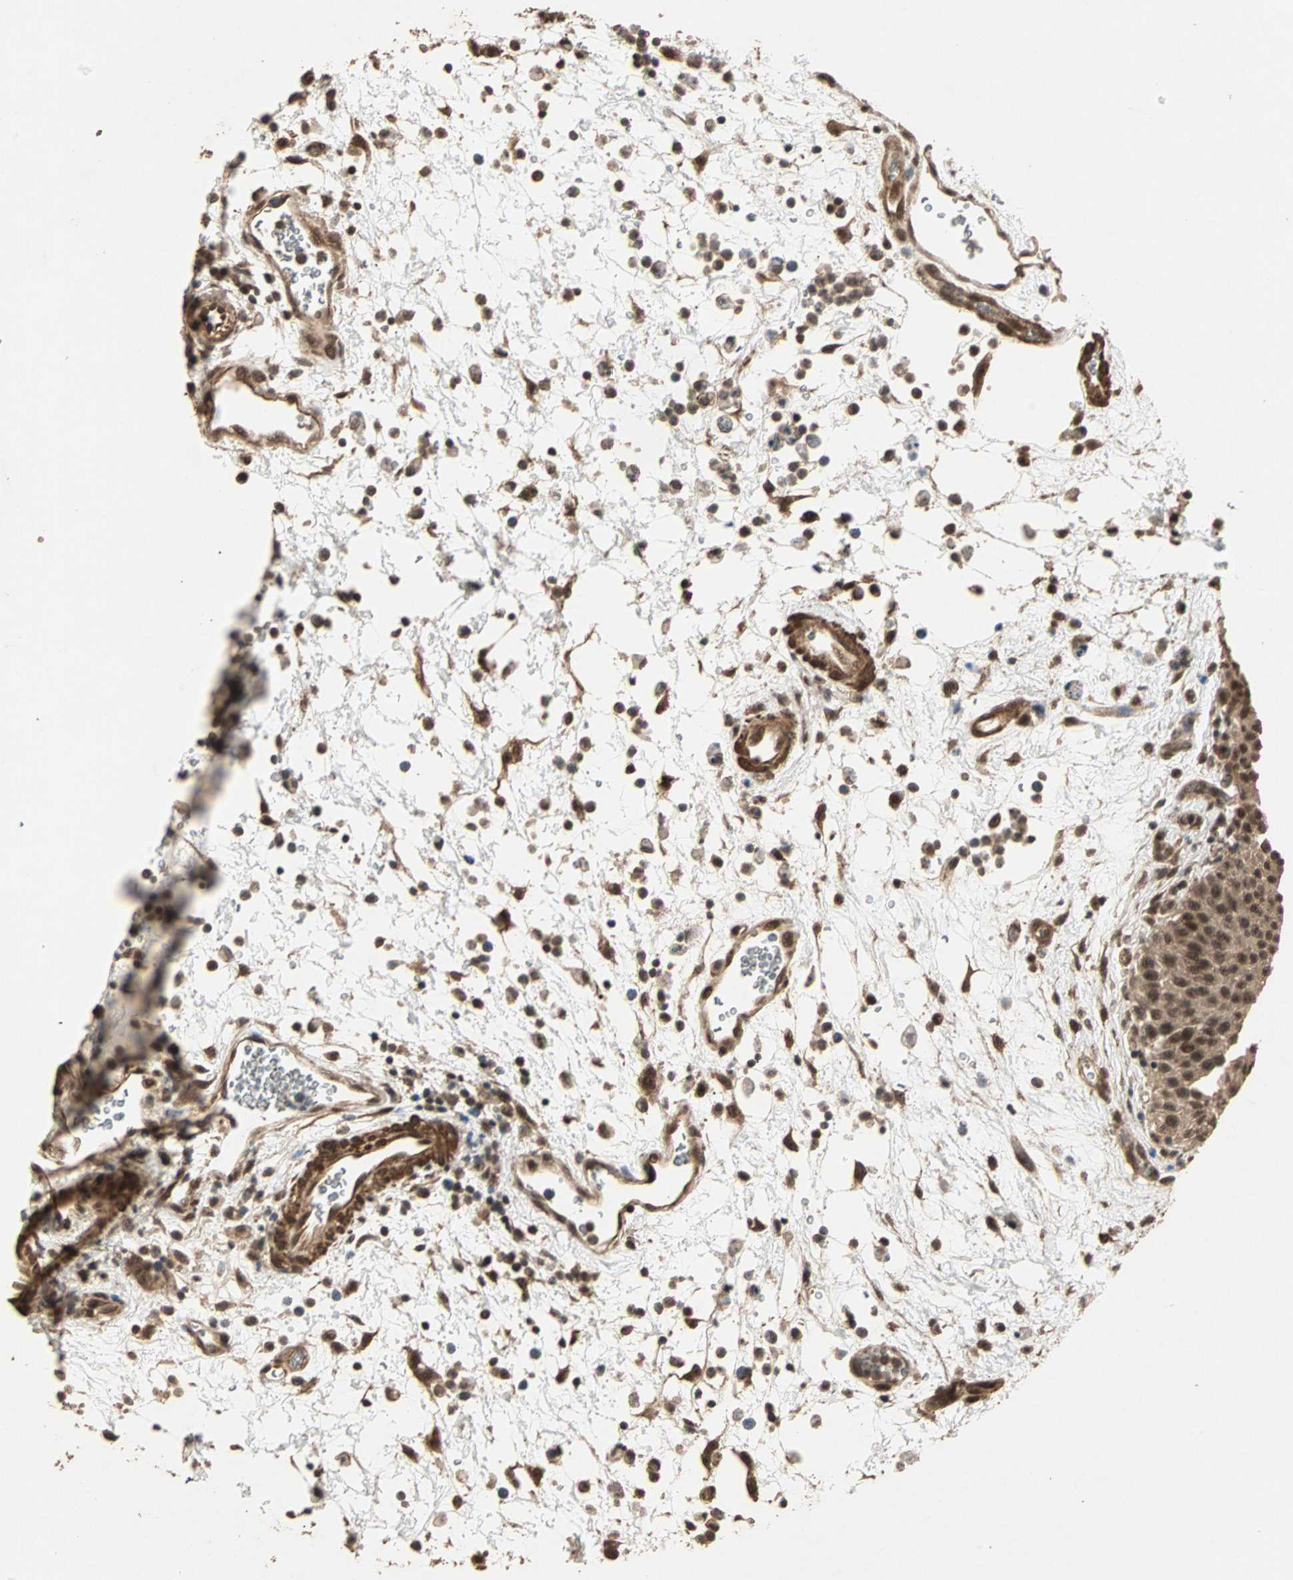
{"staining": {"intensity": "strong", "quantity": ">75%", "location": "cytoplasmic/membranous,nuclear"}, "tissue": "urinary bladder", "cell_type": "Urothelial cells", "image_type": "normal", "snomed": [{"axis": "morphology", "description": "Normal tissue, NOS"}, {"axis": "morphology", "description": "Dysplasia, NOS"}, {"axis": "topography", "description": "Urinary bladder"}], "caption": "High-power microscopy captured an immunohistochemistry (IHC) photomicrograph of unremarkable urinary bladder, revealing strong cytoplasmic/membranous,nuclear positivity in approximately >75% of urothelial cells.", "gene": "ZSCAN31", "patient": {"sex": "male", "age": 35}}